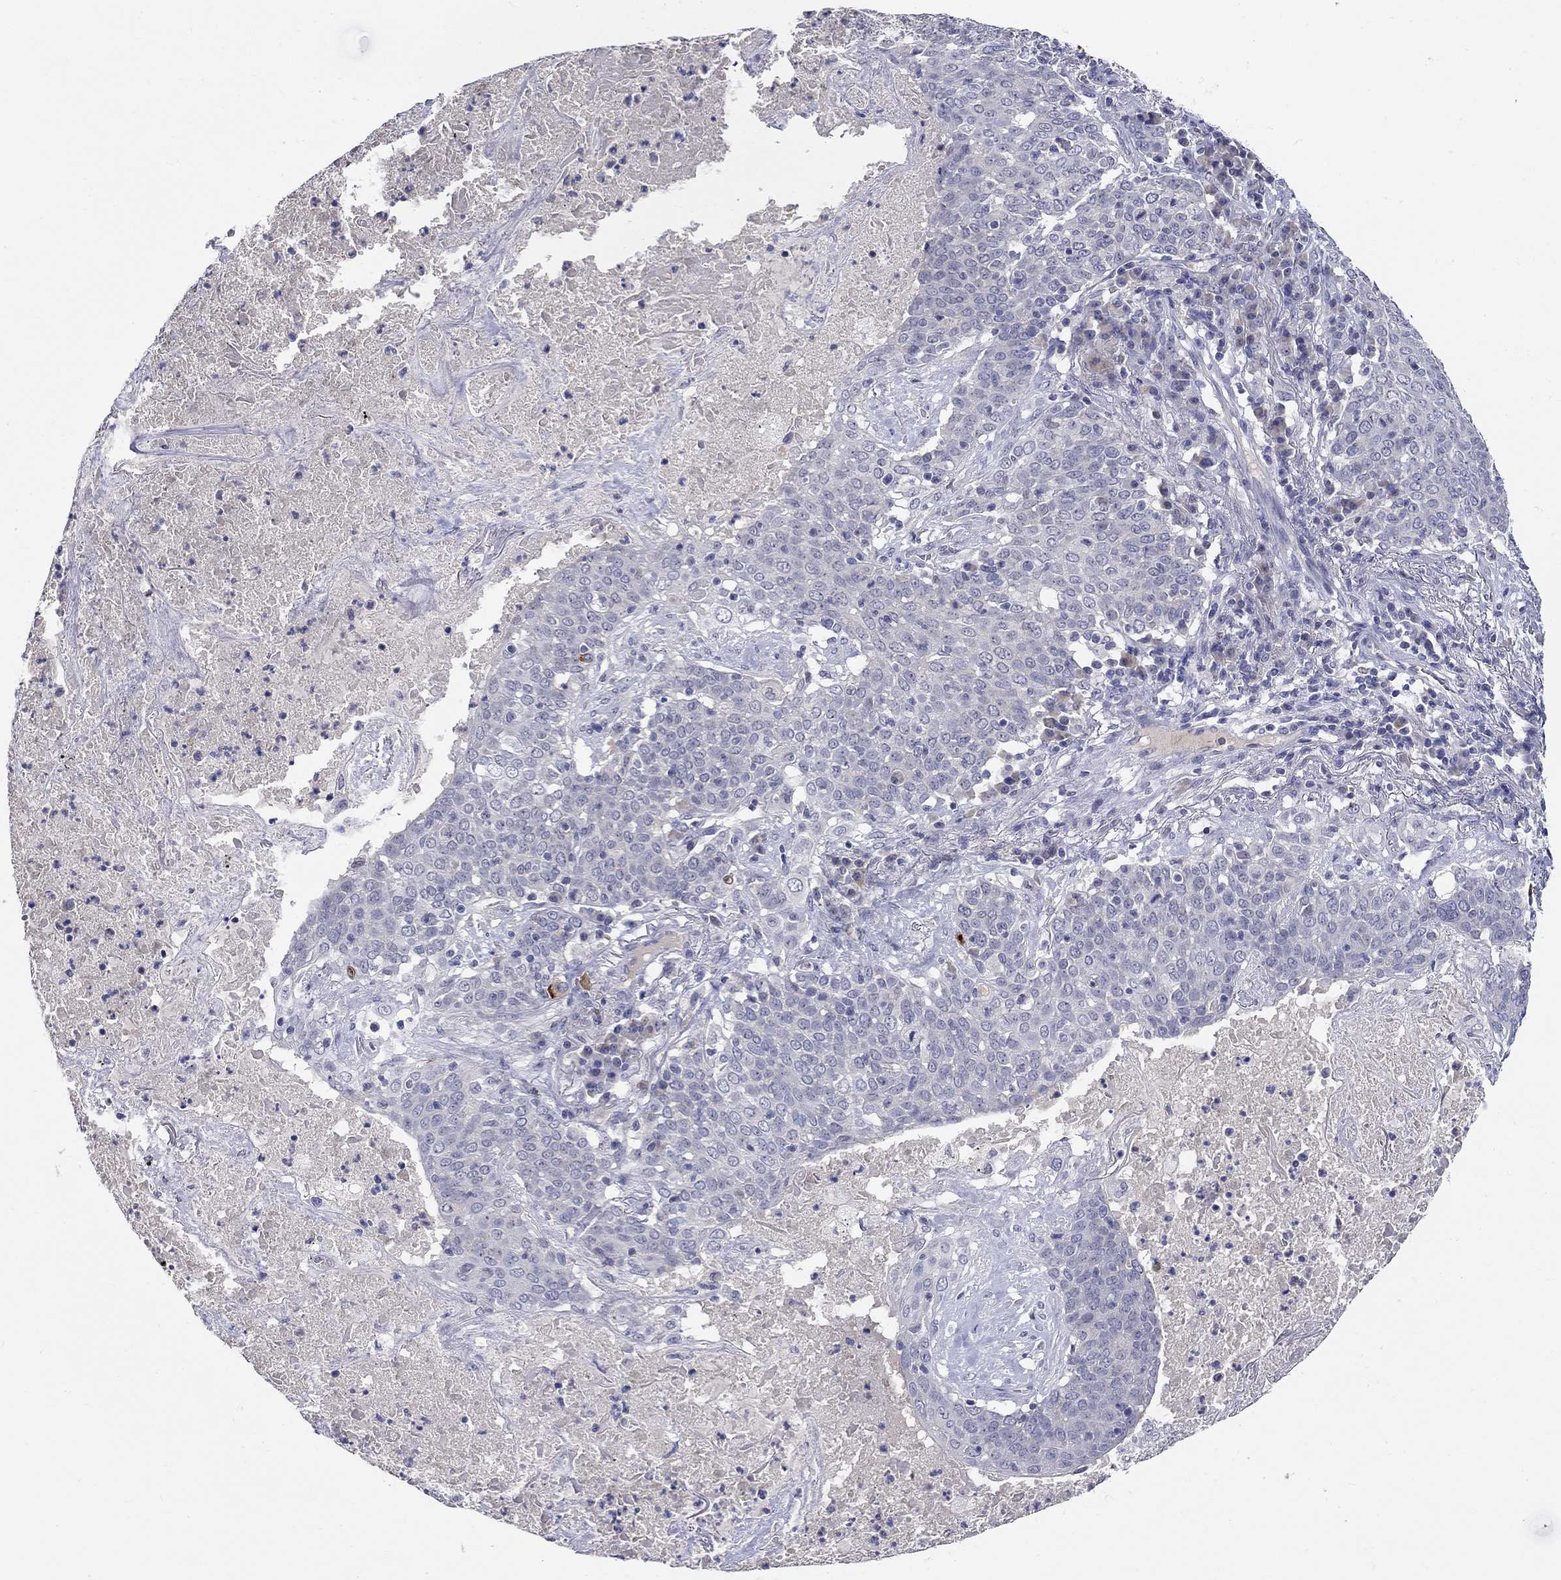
{"staining": {"intensity": "negative", "quantity": "none", "location": "none"}, "tissue": "lung cancer", "cell_type": "Tumor cells", "image_type": "cancer", "snomed": [{"axis": "morphology", "description": "Squamous cell carcinoma, NOS"}, {"axis": "topography", "description": "Lung"}], "caption": "There is no significant positivity in tumor cells of lung squamous cell carcinoma.", "gene": "SLC30A3", "patient": {"sex": "male", "age": 82}}